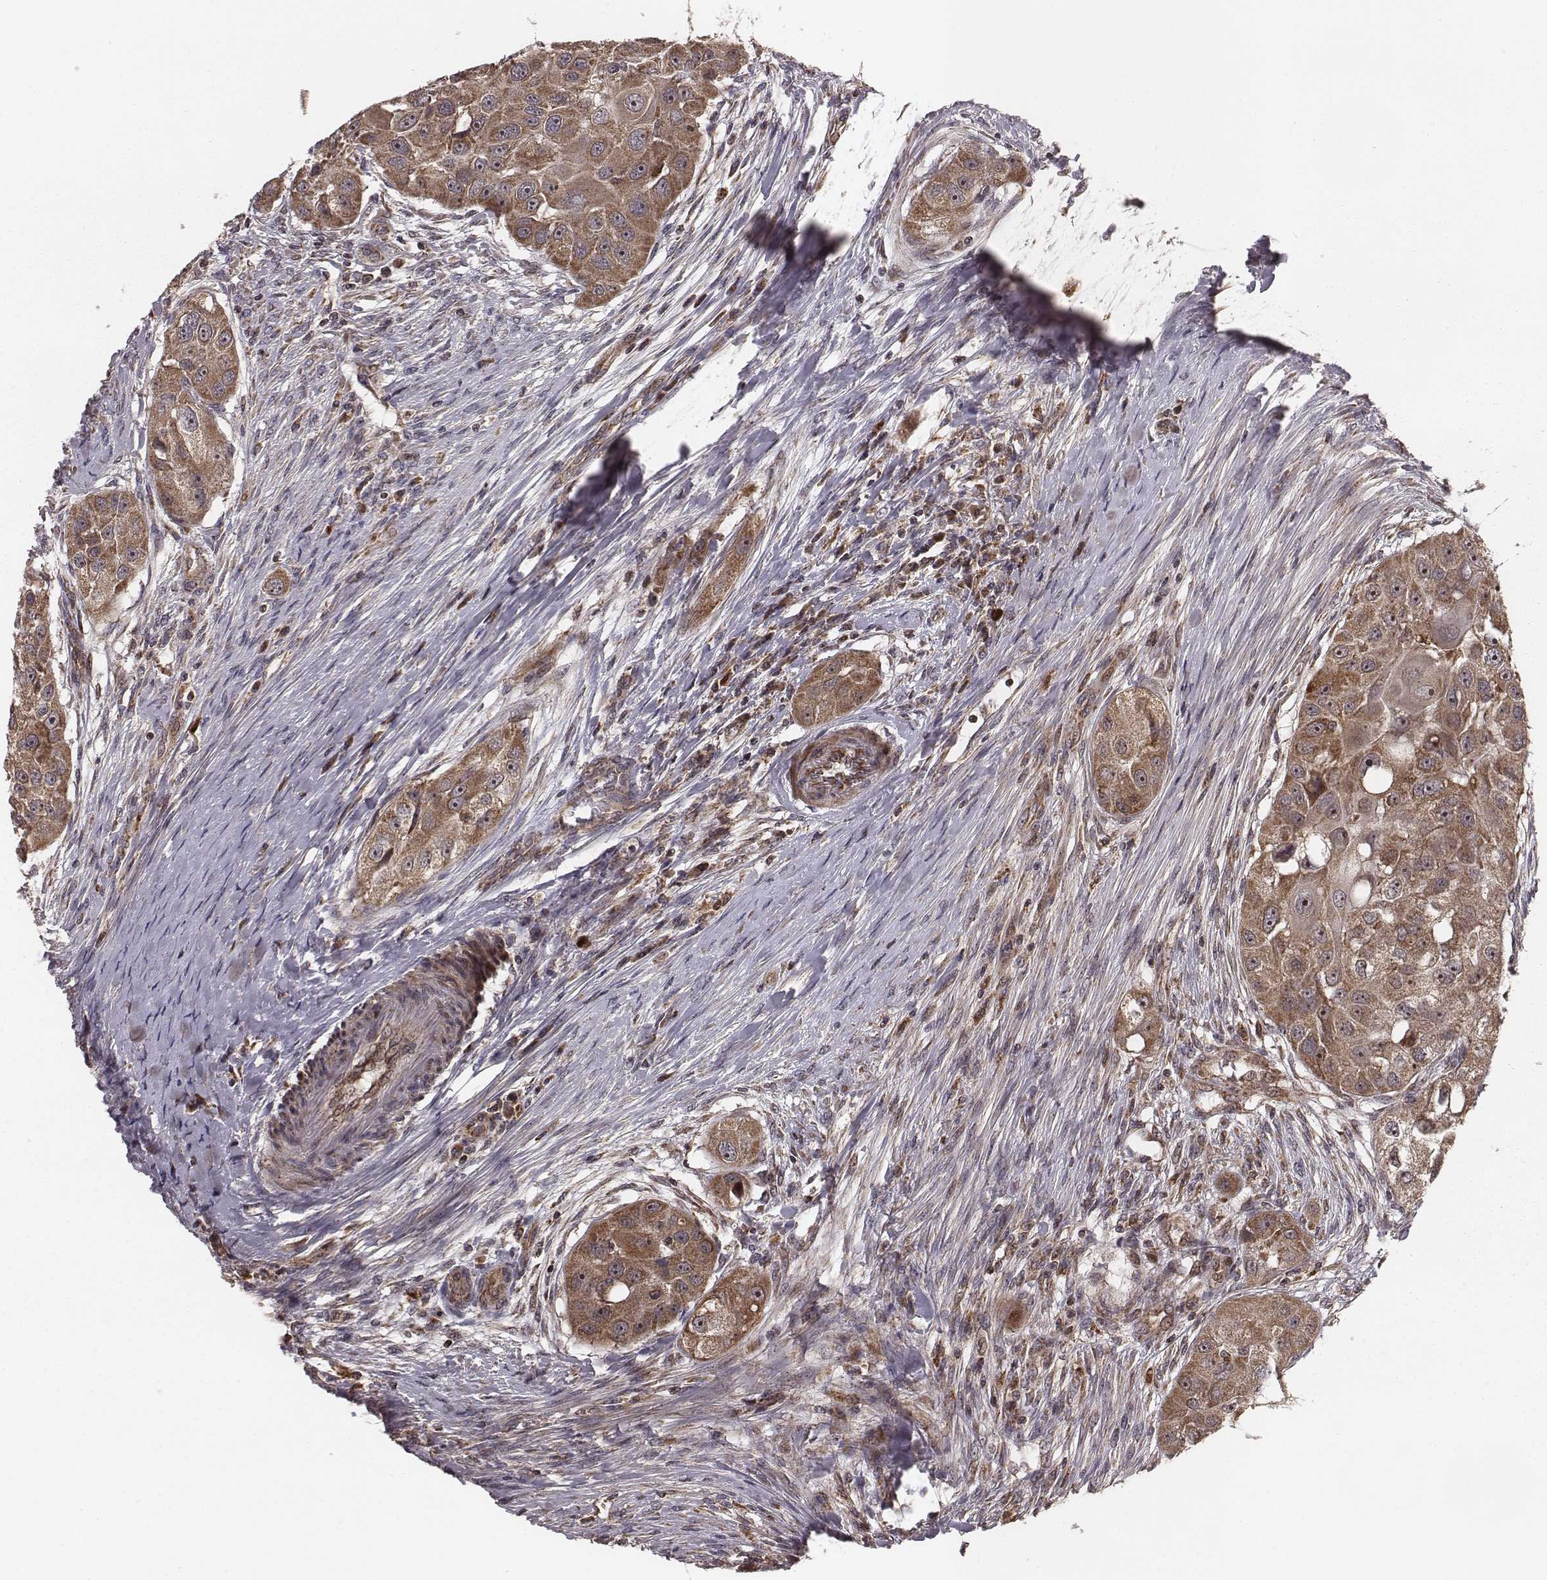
{"staining": {"intensity": "moderate", "quantity": ">75%", "location": "cytoplasmic/membranous"}, "tissue": "head and neck cancer", "cell_type": "Tumor cells", "image_type": "cancer", "snomed": [{"axis": "morphology", "description": "Squamous cell carcinoma, NOS"}, {"axis": "topography", "description": "Head-Neck"}], "caption": "A photomicrograph of human squamous cell carcinoma (head and neck) stained for a protein reveals moderate cytoplasmic/membranous brown staining in tumor cells.", "gene": "ZDHHC21", "patient": {"sex": "male", "age": 51}}